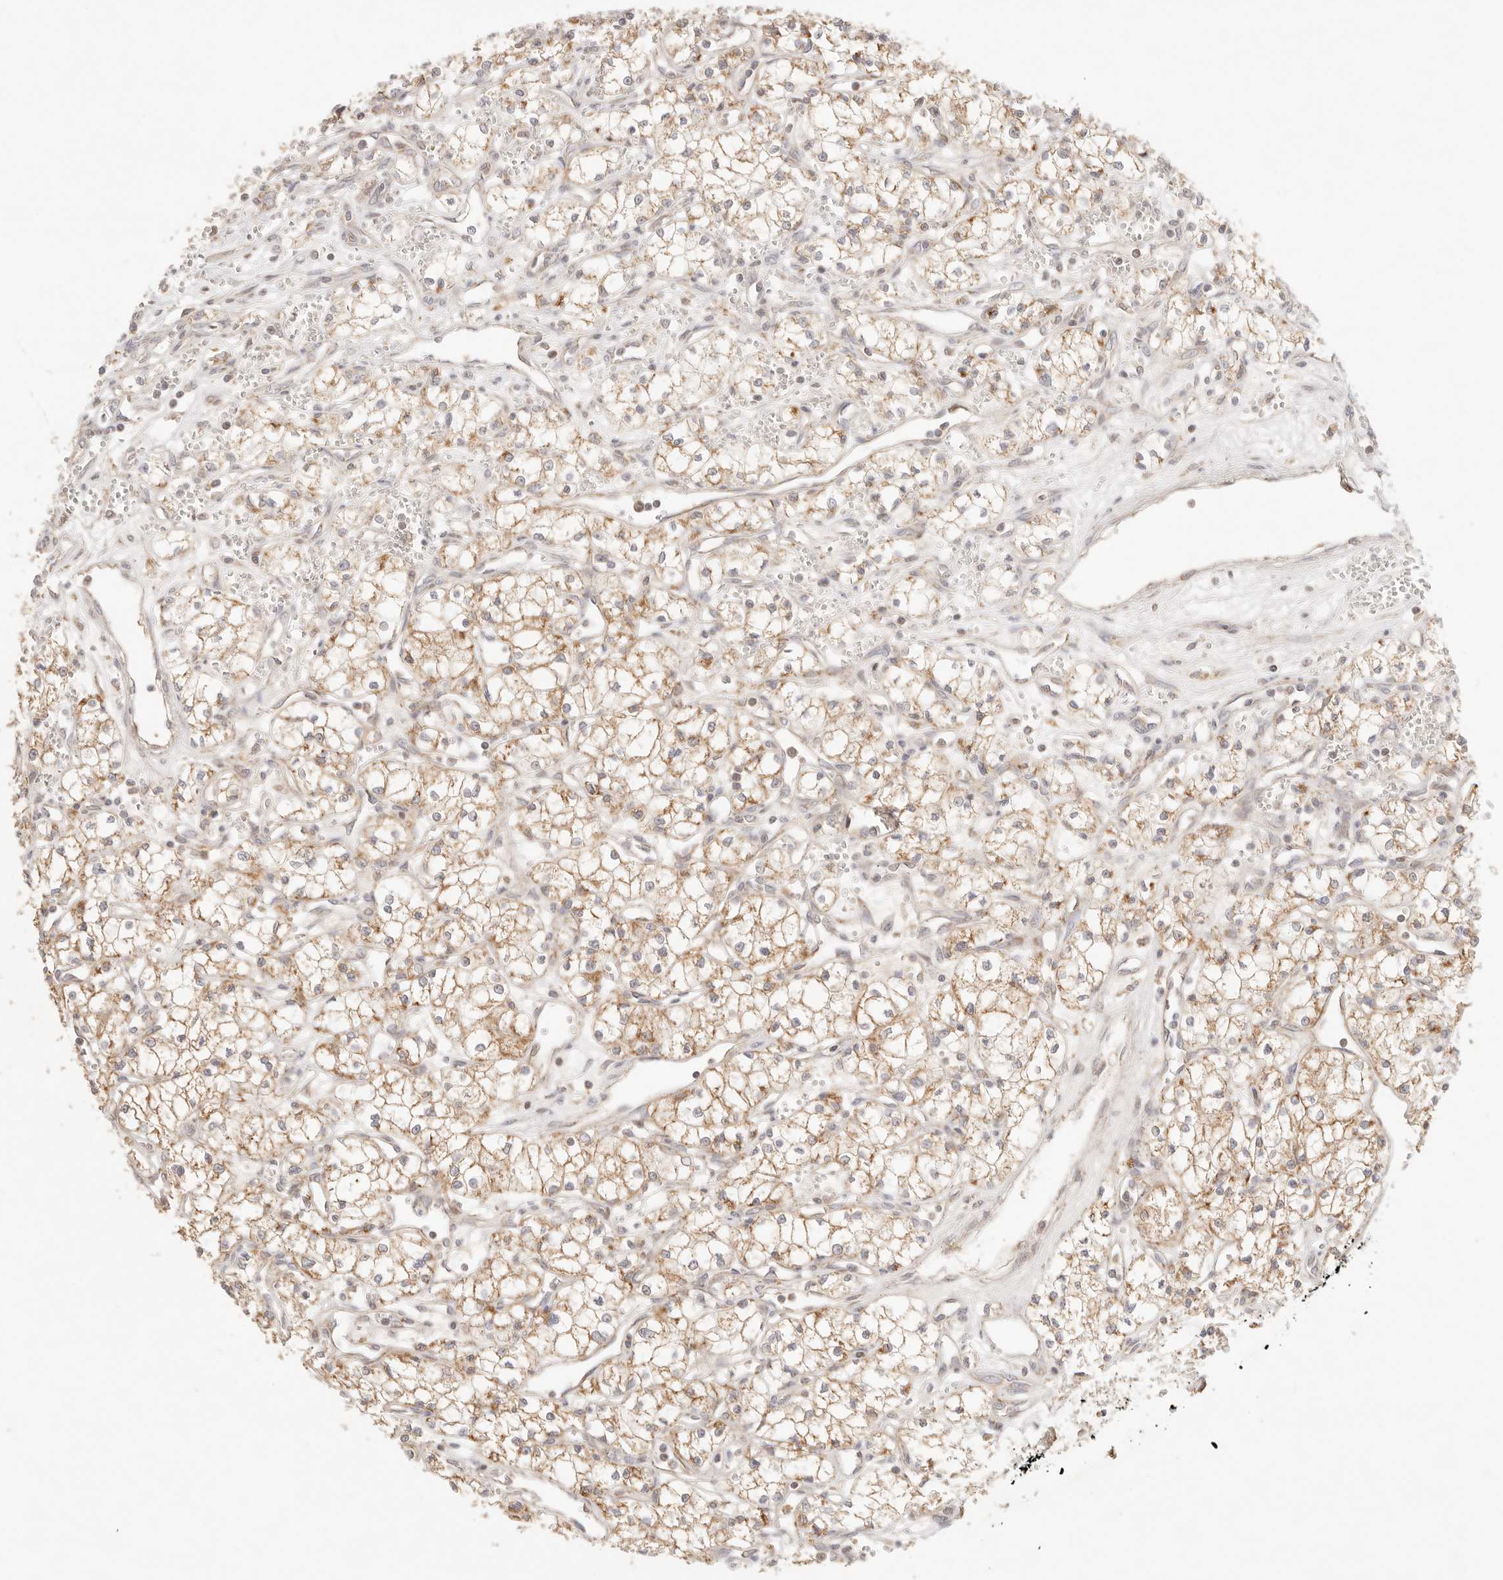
{"staining": {"intensity": "moderate", "quantity": ">75%", "location": "cytoplasmic/membranous"}, "tissue": "renal cancer", "cell_type": "Tumor cells", "image_type": "cancer", "snomed": [{"axis": "morphology", "description": "Adenocarcinoma, NOS"}, {"axis": "topography", "description": "Kidney"}], "caption": "Immunohistochemistry of human renal cancer (adenocarcinoma) displays medium levels of moderate cytoplasmic/membranous expression in approximately >75% of tumor cells.", "gene": "COA6", "patient": {"sex": "male", "age": 59}}